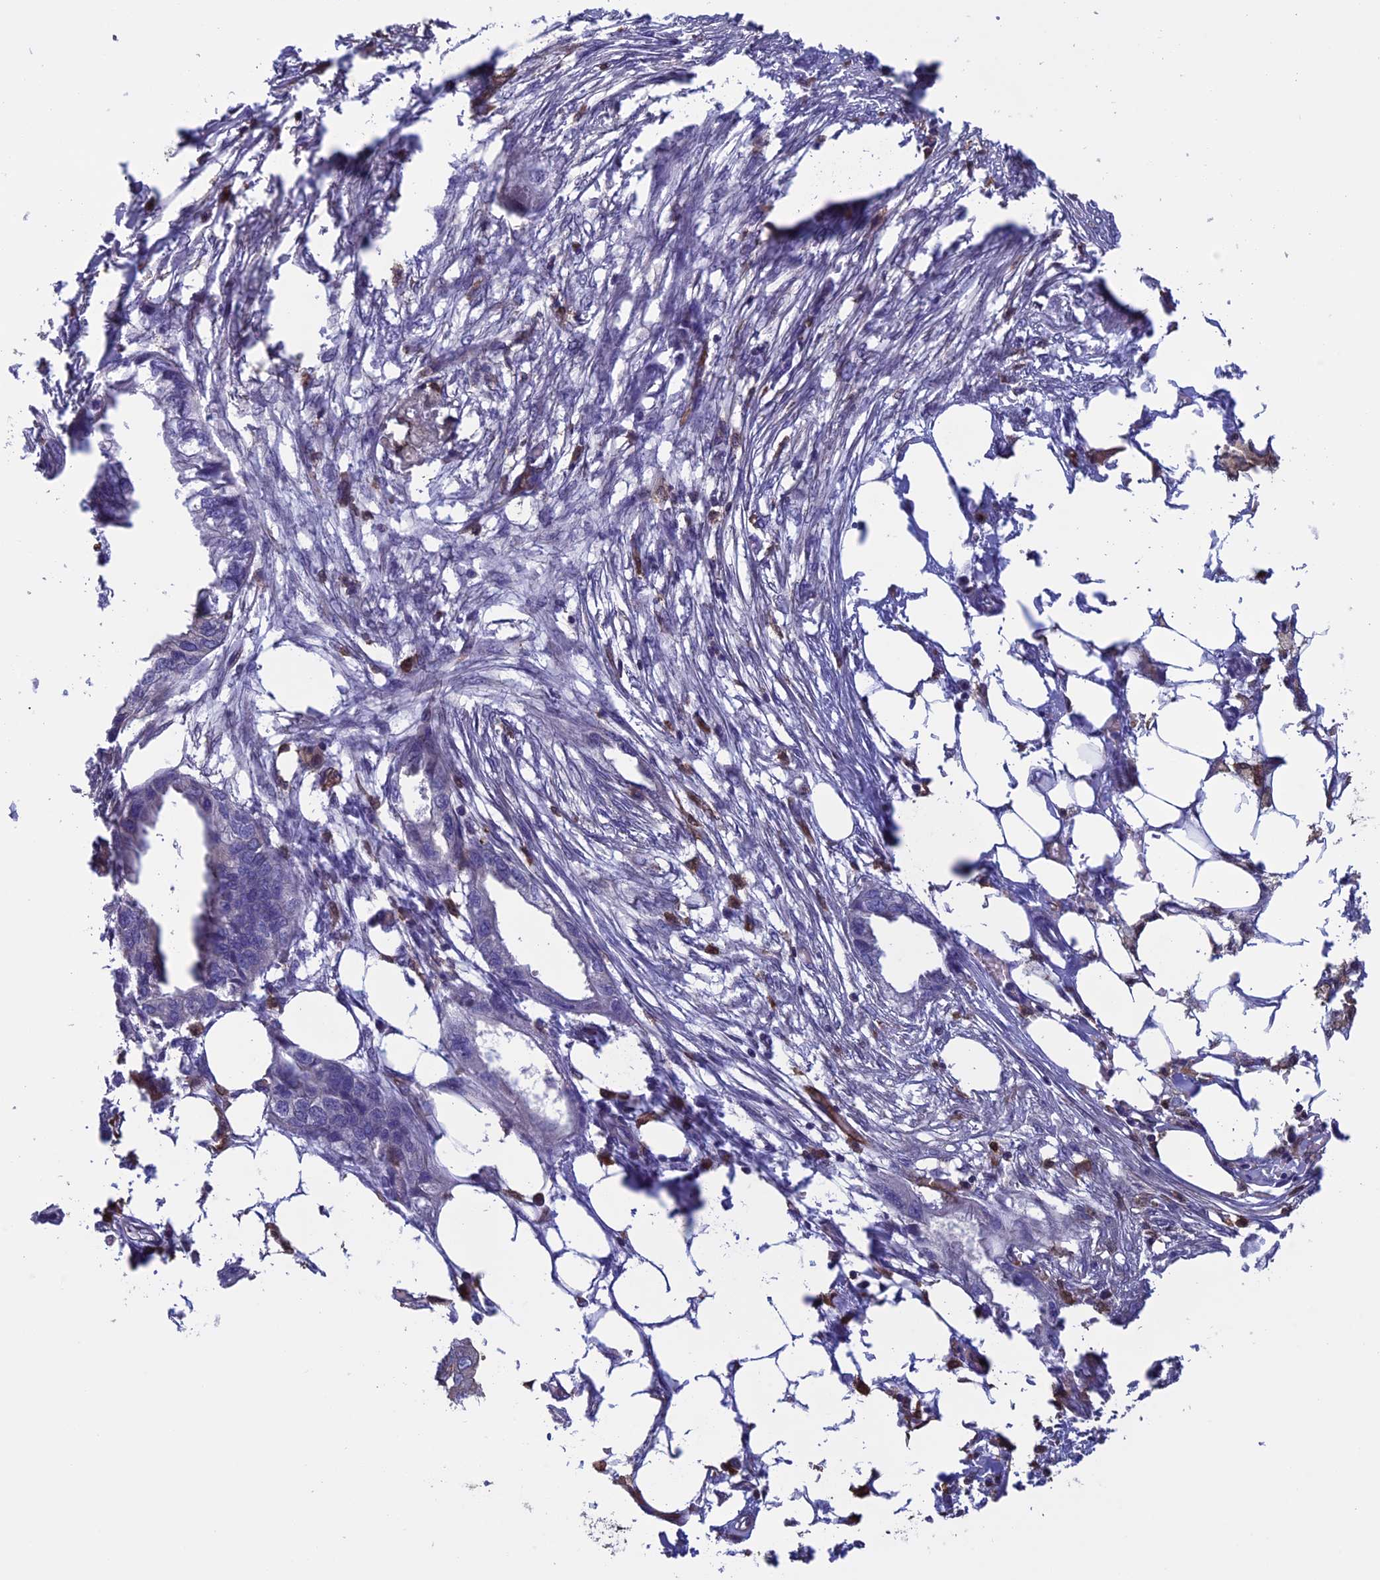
{"staining": {"intensity": "negative", "quantity": "none", "location": "none"}, "tissue": "endometrial cancer", "cell_type": "Tumor cells", "image_type": "cancer", "snomed": [{"axis": "morphology", "description": "Adenocarcinoma, NOS"}, {"axis": "morphology", "description": "Adenocarcinoma, metastatic, NOS"}, {"axis": "topography", "description": "Adipose tissue"}, {"axis": "topography", "description": "Endometrium"}], "caption": "DAB immunohistochemical staining of endometrial cancer (adenocarcinoma) reveals no significant expression in tumor cells.", "gene": "ARHGAP18", "patient": {"sex": "female", "age": 67}}